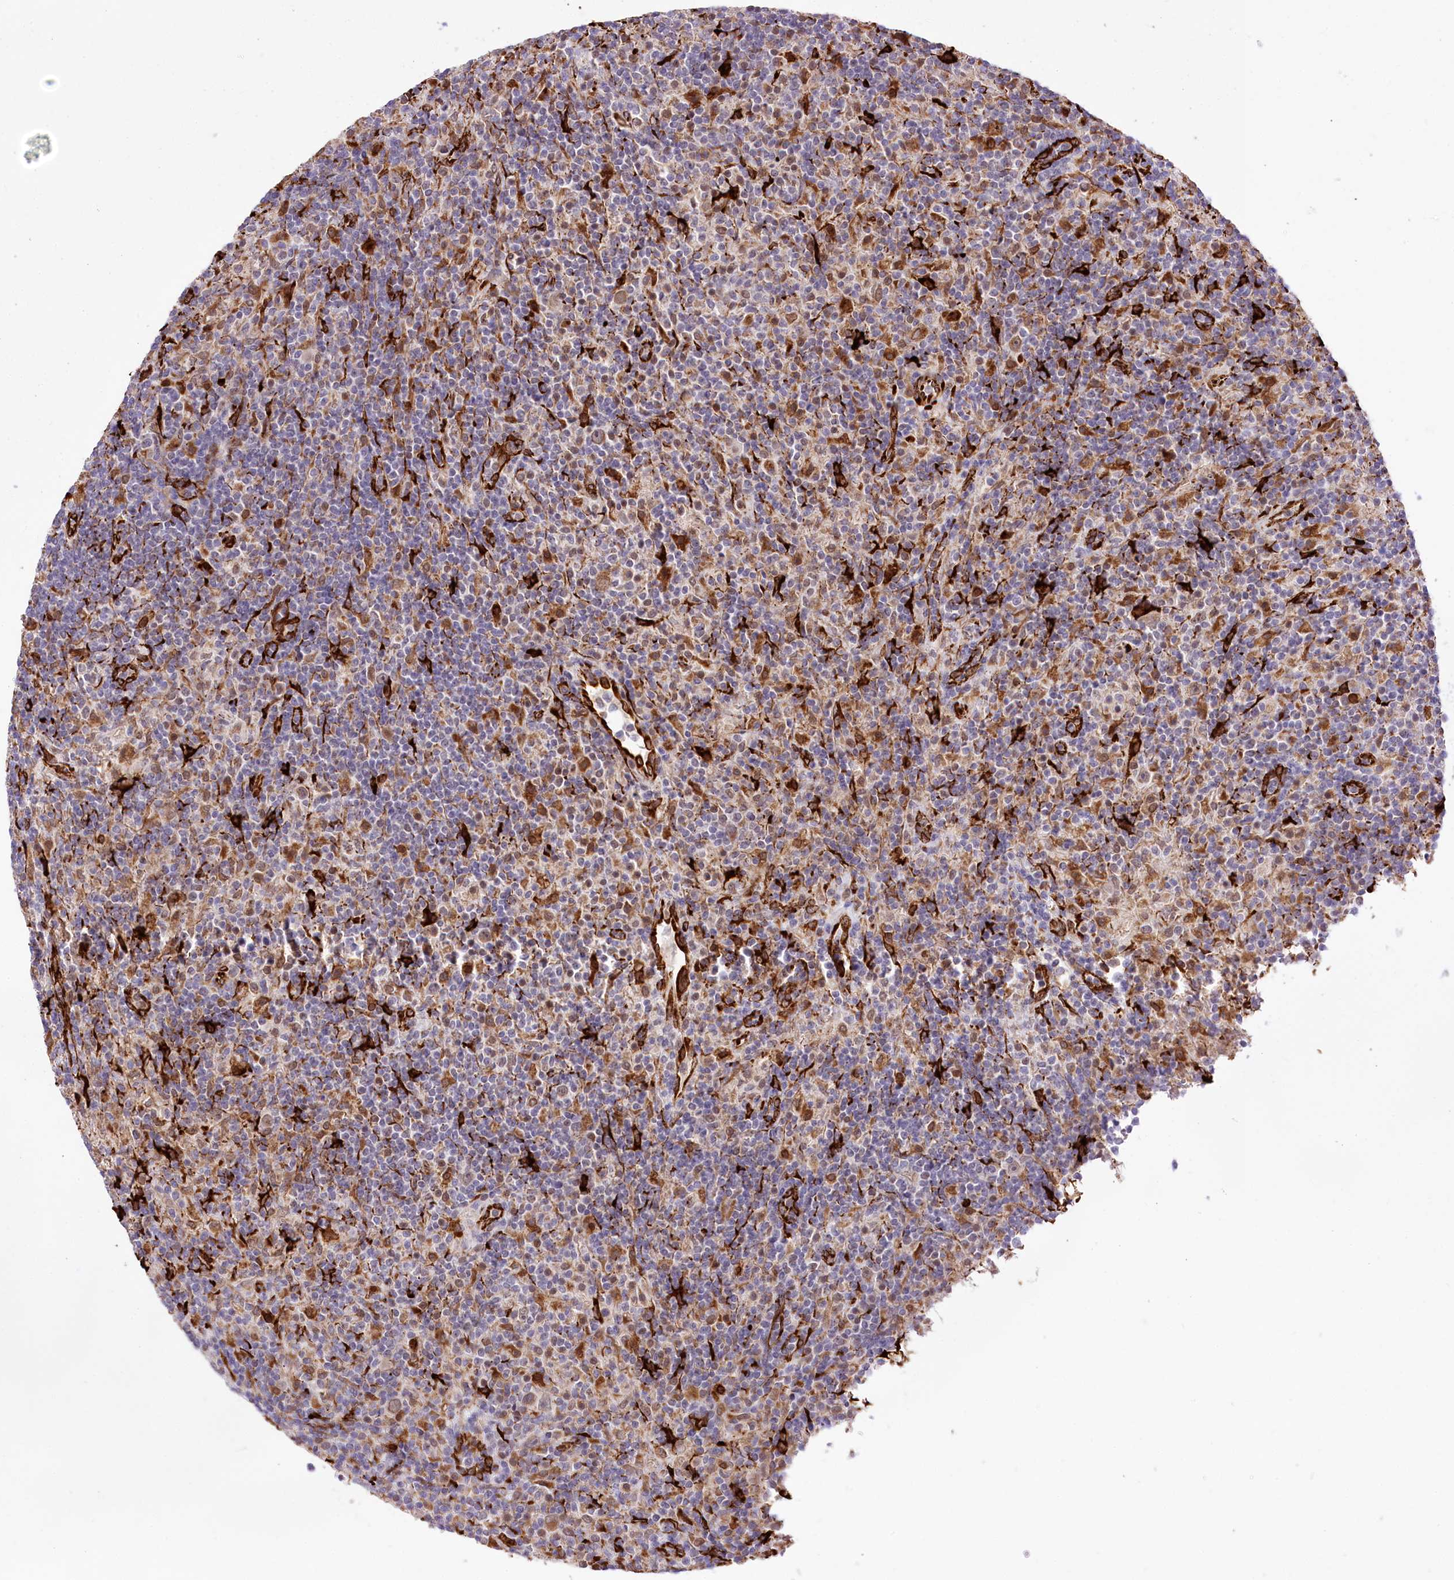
{"staining": {"intensity": "negative", "quantity": "none", "location": "none"}, "tissue": "lymphoma", "cell_type": "Tumor cells", "image_type": "cancer", "snomed": [{"axis": "morphology", "description": "Hodgkin's disease, NOS"}, {"axis": "topography", "description": "Lymph node"}], "caption": "DAB (3,3'-diaminobenzidine) immunohistochemical staining of human Hodgkin's disease demonstrates no significant expression in tumor cells.", "gene": "WWC1", "patient": {"sex": "male", "age": 70}}